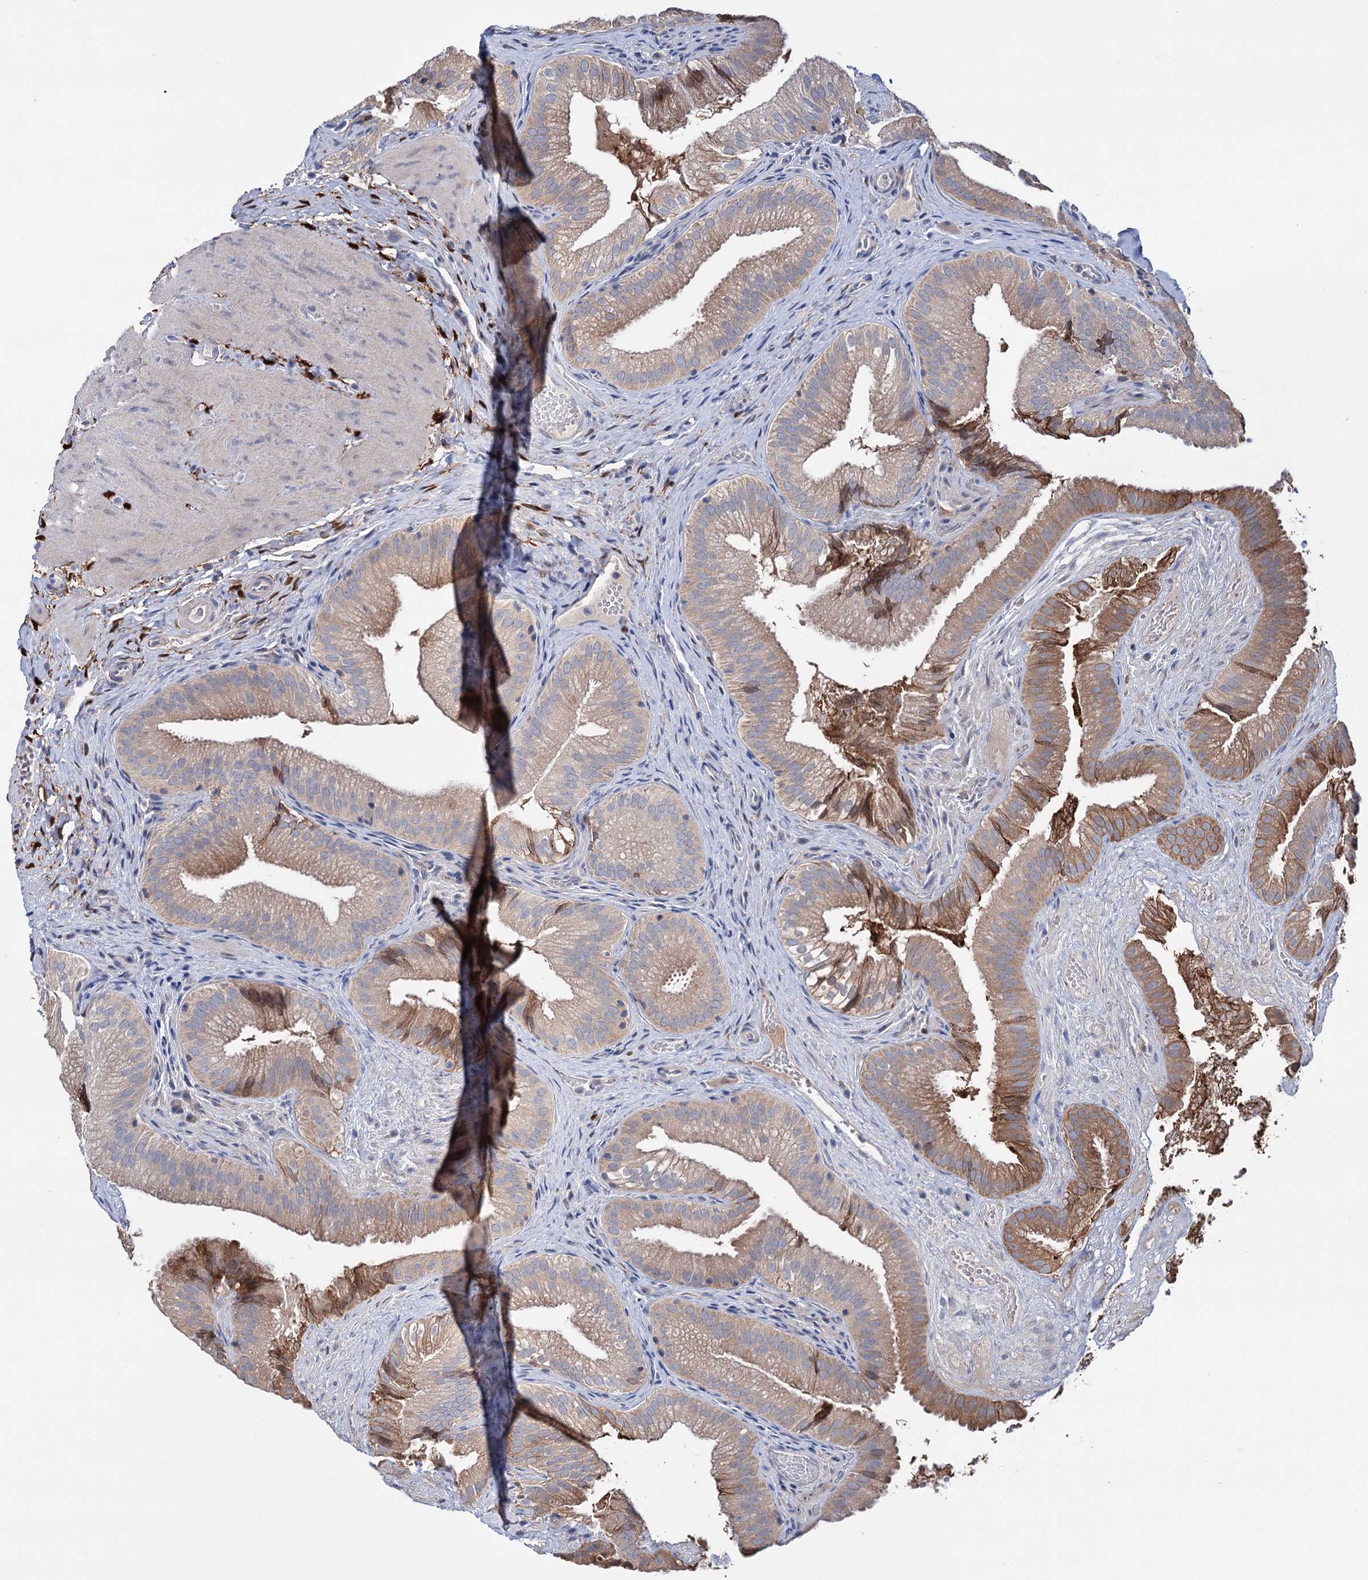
{"staining": {"intensity": "moderate", "quantity": "25%-75%", "location": "cytoplasmic/membranous"}, "tissue": "gallbladder", "cell_type": "Glandular cells", "image_type": "normal", "snomed": [{"axis": "morphology", "description": "Normal tissue, NOS"}, {"axis": "topography", "description": "Gallbladder"}], "caption": "Unremarkable gallbladder shows moderate cytoplasmic/membranous expression in approximately 25%-75% of glandular cells, visualized by immunohistochemistry.", "gene": "LYZL4", "patient": {"sex": "female", "age": 30}}